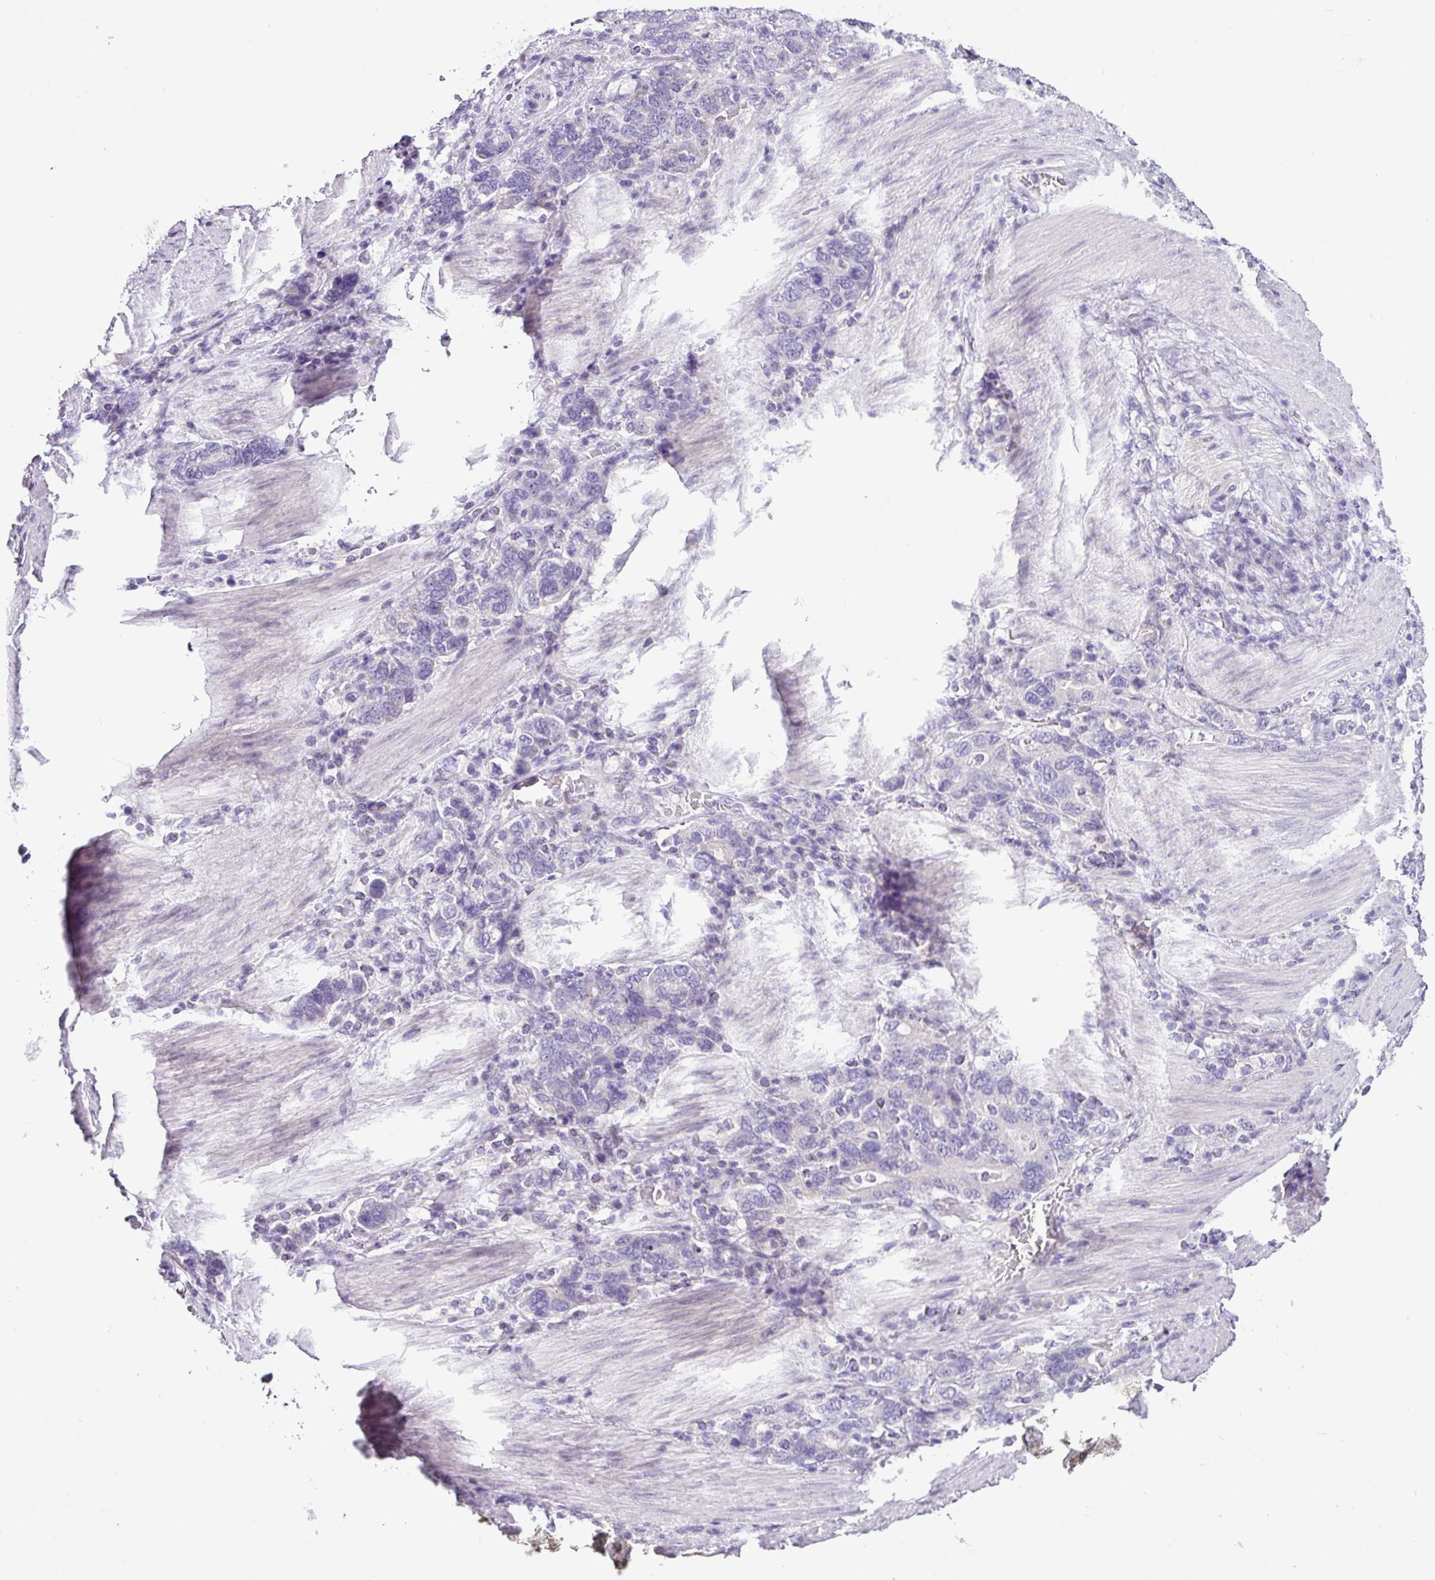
{"staining": {"intensity": "negative", "quantity": "none", "location": "none"}, "tissue": "stomach cancer", "cell_type": "Tumor cells", "image_type": "cancer", "snomed": [{"axis": "morphology", "description": "Adenocarcinoma, NOS"}, {"axis": "topography", "description": "Stomach, upper"}, {"axis": "topography", "description": "Stomach"}], "caption": "This is an immunohistochemistry image of stomach cancer. There is no expression in tumor cells.", "gene": "HMCN2", "patient": {"sex": "male", "age": 62}}